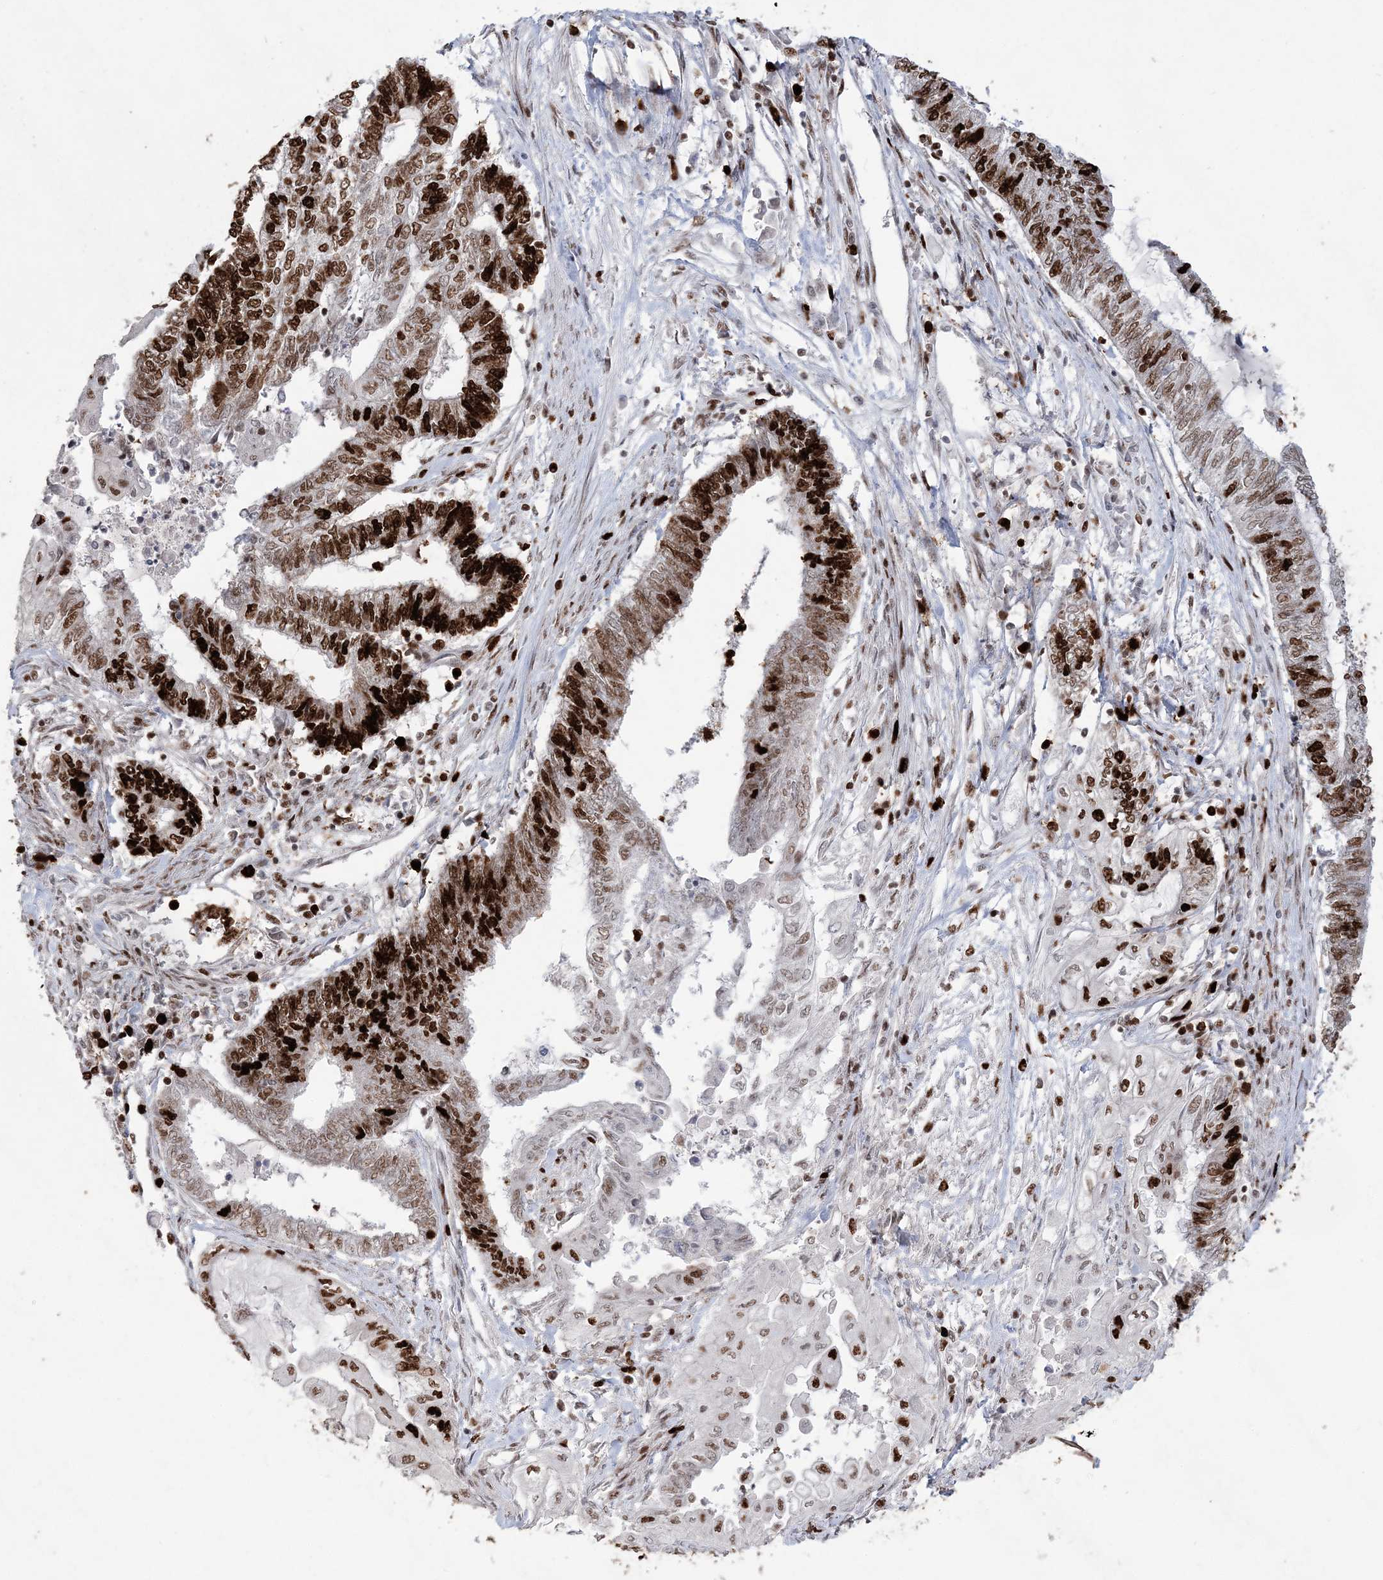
{"staining": {"intensity": "strong", "quantity": ">75%", "location": "nuclear"}, "tissue": "endometrial cancer", "cell_type": "Tumor cells", "image_type": "cancer", "snomed": [{"axis": "morphology", "description": "Adenocarcinoma, NOS"}, {"axis": "topography", "description": "Uterus"}, {"axis": "topography", "description": "Endometrium"}], "caption": "Protein staining by immunohistochemistry (IHC) reveals strong nuclear positivity in about >75% of tumor cells in adenocarcinoma (endometrial). The staining was performed using DAB, with brown indicating positive protein expression. Nuclei are stained blue with hematoxylin.", "gene": "LIG1", "patient": {"sex": "female", "age": 70}}